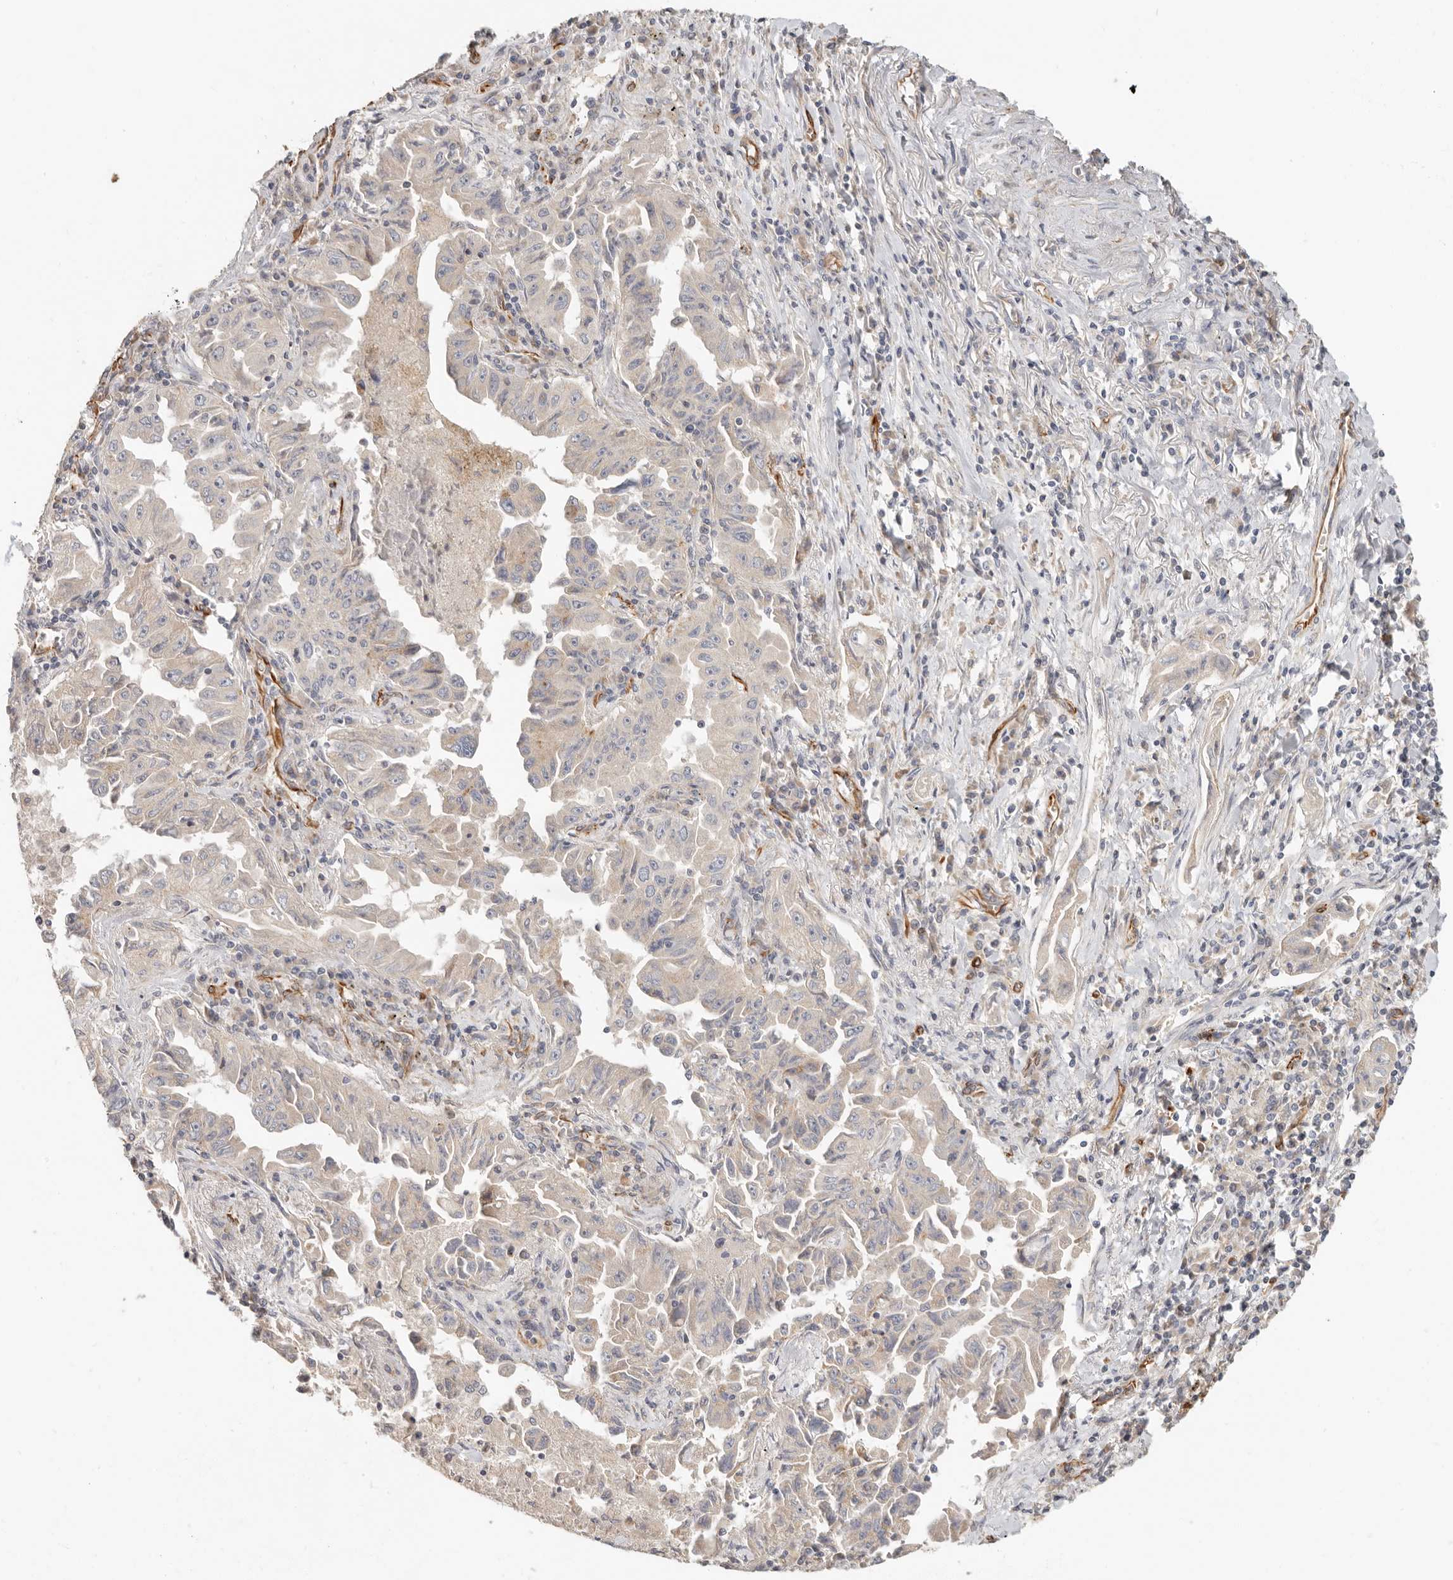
{"staining": {"intensity": "negative", "quantity": "none", "location": "none"}, "tissue": "lung cancer", "cell_type": "Tumor cells", "image_type": "cancer", "snomed": [{"axis": "morphology", "description": "Adenocarcinoma, NOS"}, {"axis": "topography", "description": "Lung"}], "caption": "This is an immunohistochemistry photomicrograph of lung cancer. There is no expression in tumor cells.", "gene": "SPRING1", "patient": {"sex": "female", "age": 51}}